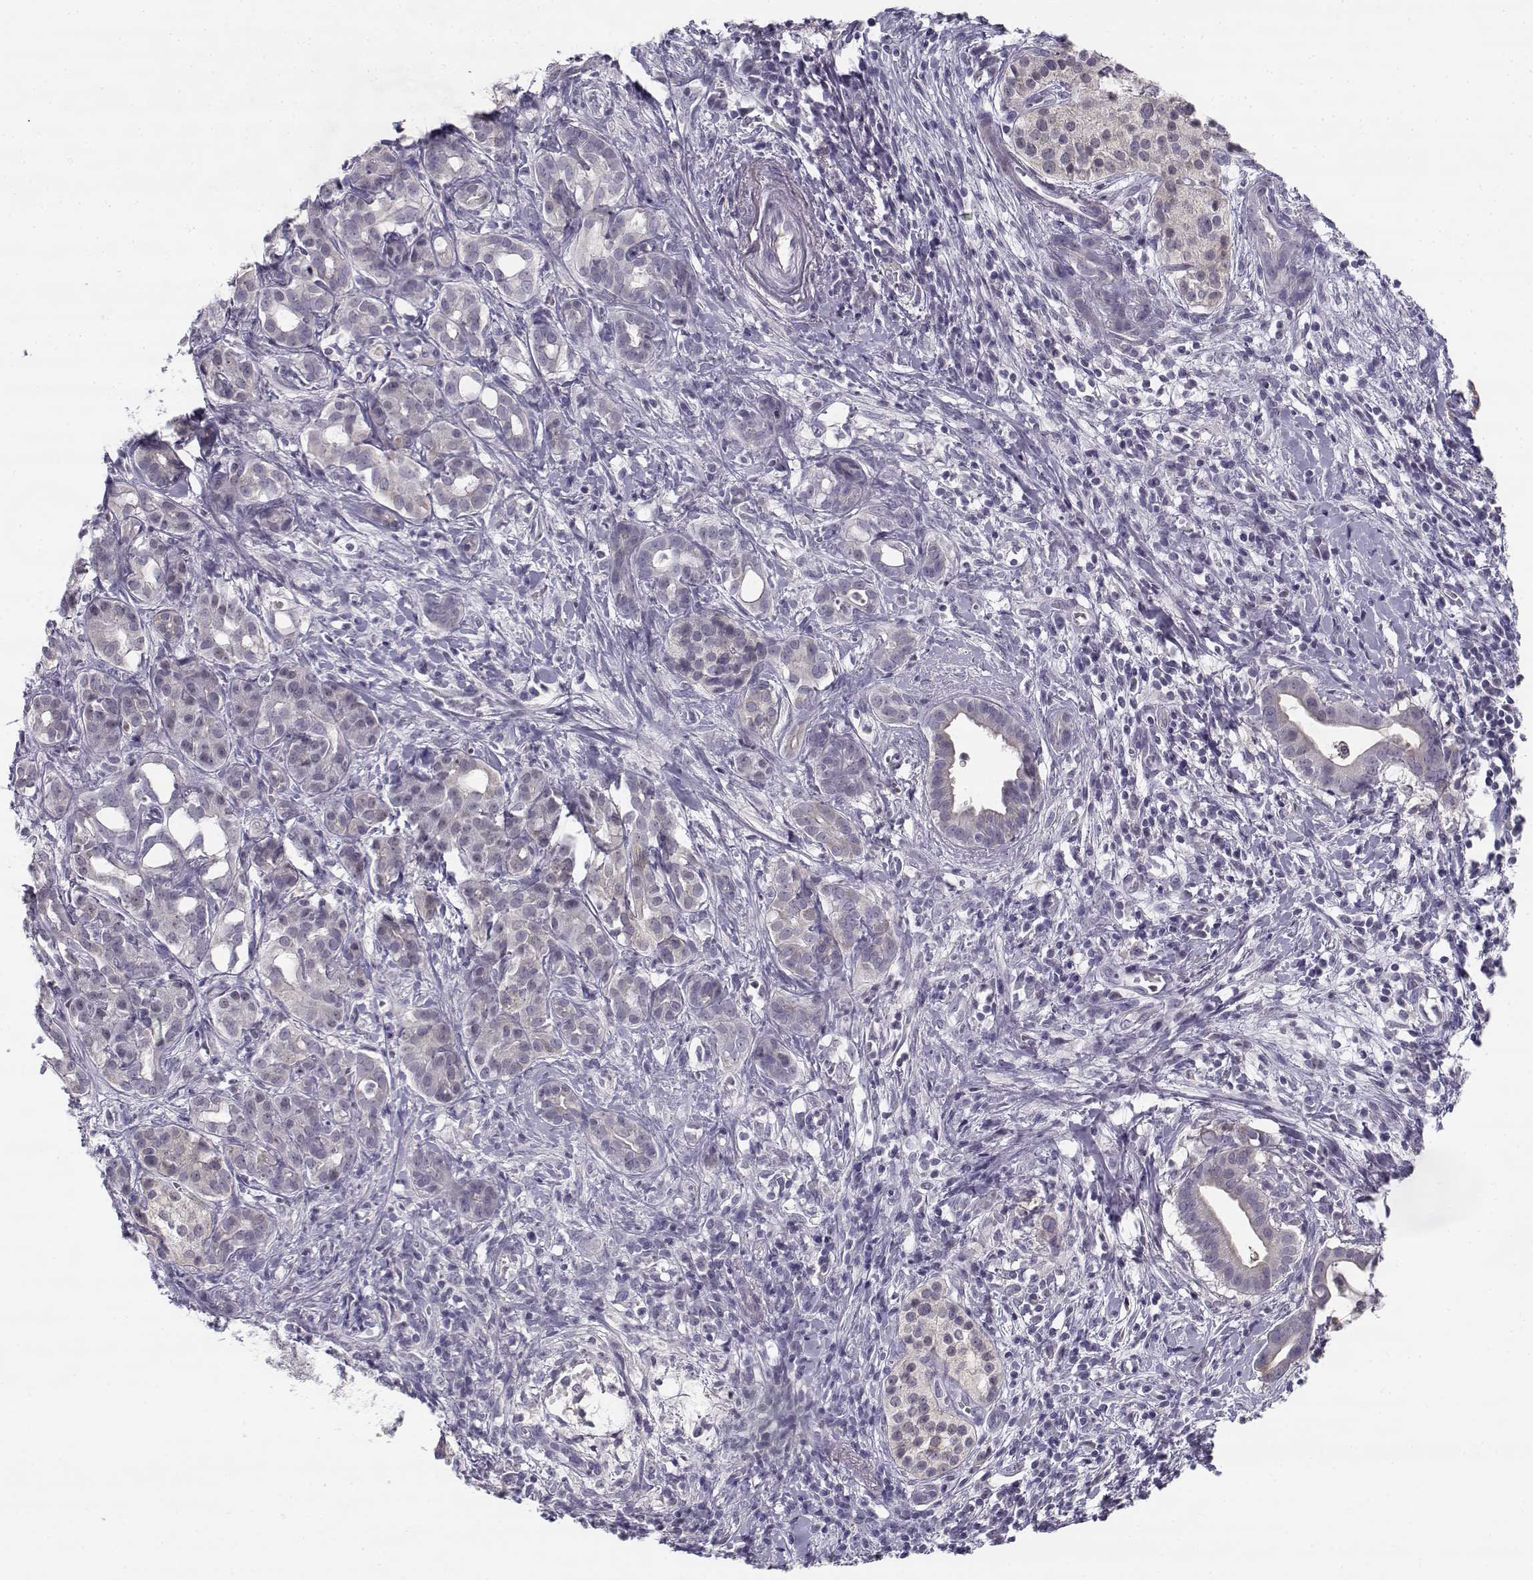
{"staining": {"intensity": "negative", "quantity": "none", "location": "none"}, "tissue": "pancreatic cancer", "cell_type": "Tumor cells", "image_type": "cancer", "snomed": [{"axis": "morphology", "description": "Adenocarcinoma, NOS"}, {"axis": "topography", "description": "Pancreas"}], "caption": "High magnification brightfield microscopy of pancreatic cancer (adenocarcinoma) stained with DAB (brown) and counterstained with hematoxylin (blue): tumor cells show no significant expression. Brightfield microscopy of IHC stained with DAB (3,3'-diaminobenzidine) (brown) and hematoxylin (blue), captured at high magnification.", "gene": "DDX25", "patient": {"sex": "male", "age": 61}}